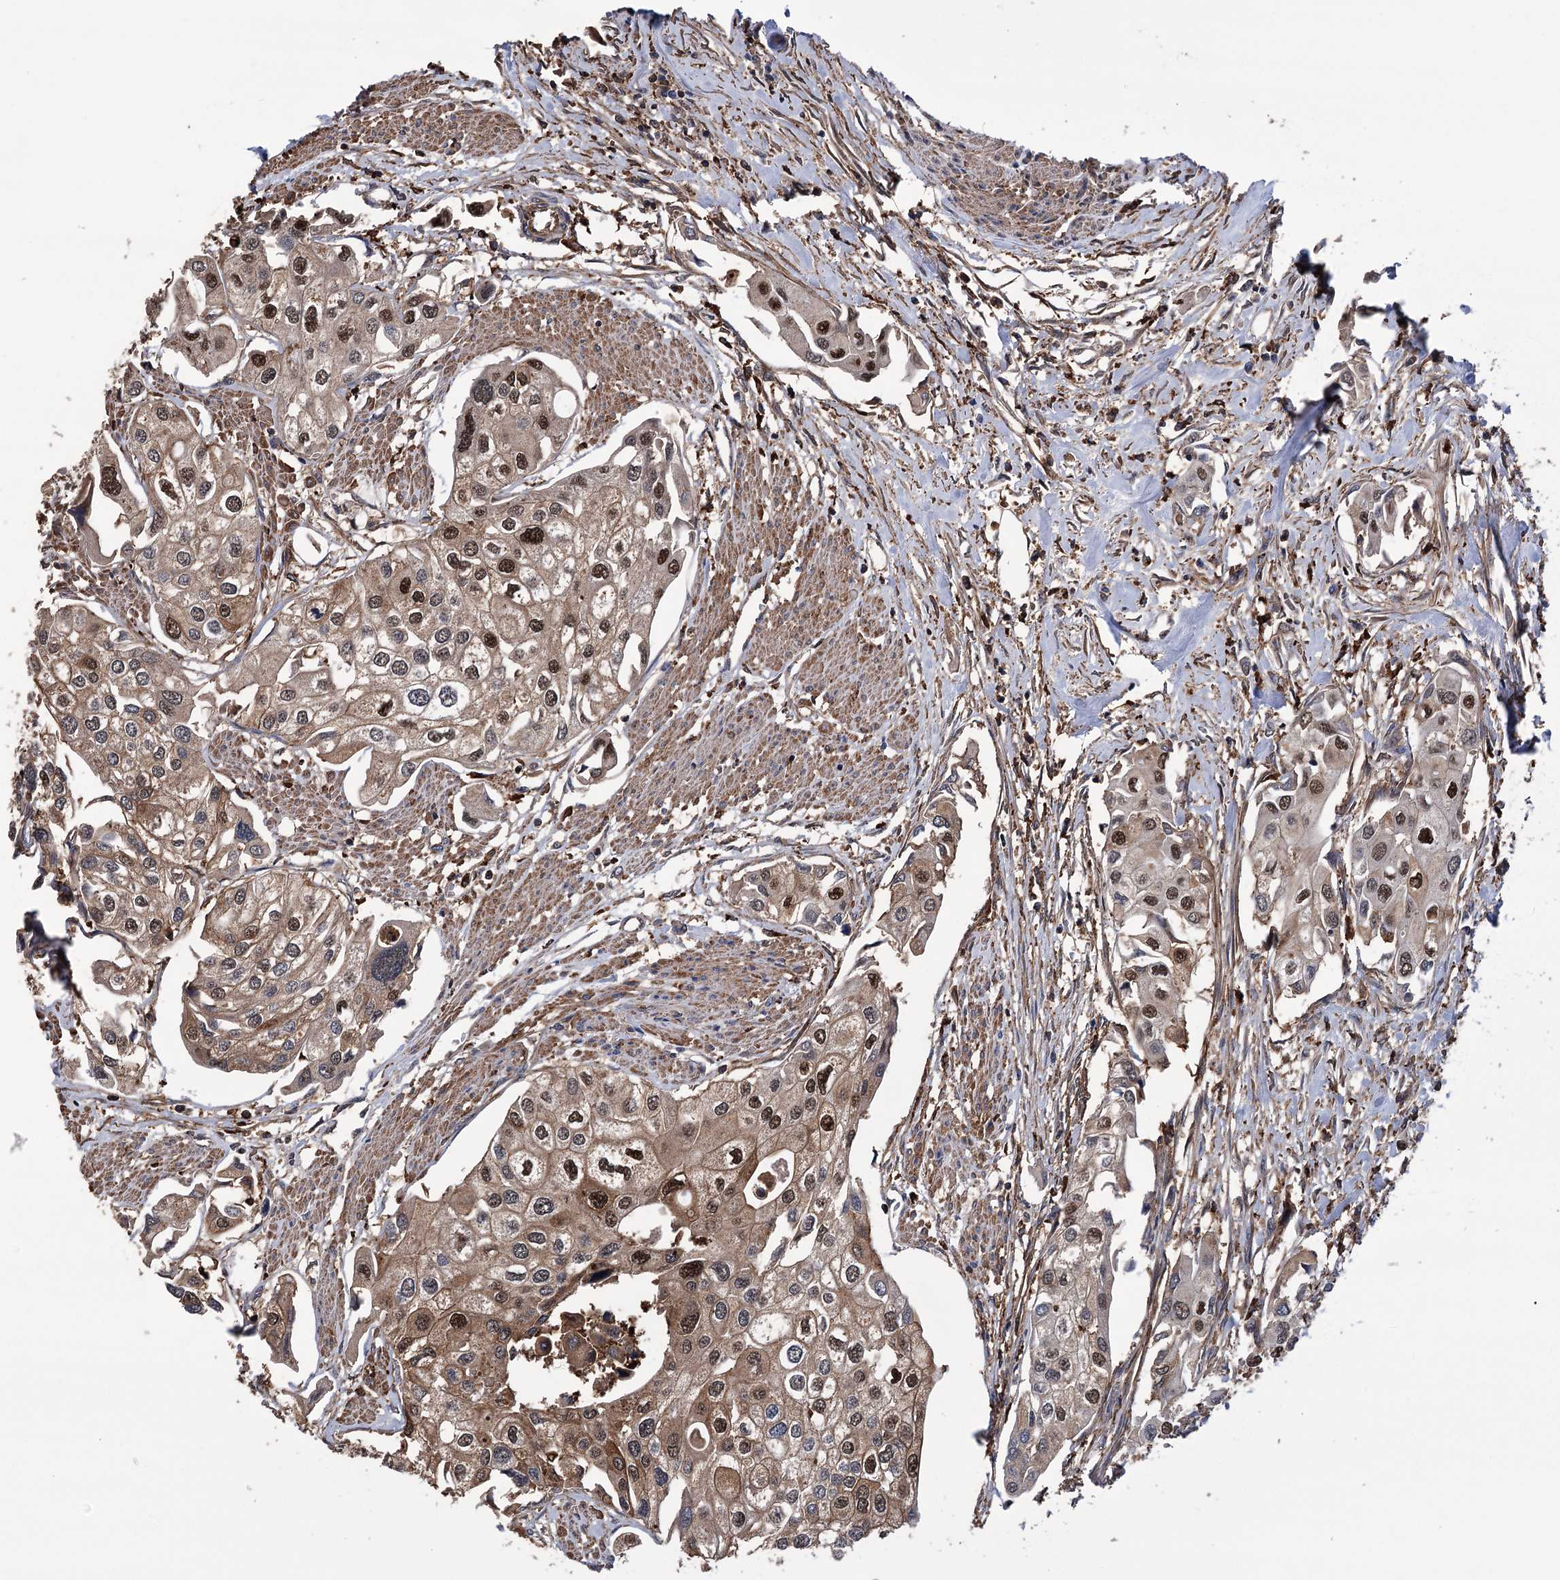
{"staining": {"intensity": "moderate", "quantity": ">75%", "location": "cytoplasmic/membranous,nuclear"}, "tissue": "urothelial cancer", "cell_type": "Tumor cells", "image_type": "cancer", "snomed": [{"axis": "morphology", "description": "Urothelial carcinoma, High grade"}, {"axis": "topography", "description": "Urinary bladder"}], "caption": "High-grade urothelial carcinoma was stained to show a protein in brown. There is medium levels of moderate cytoplasmic/membranous and nuclear staining in about >75% of tumor cells.", "gene": "DPP3", "patient": {"sex": "male", "age": 64}}